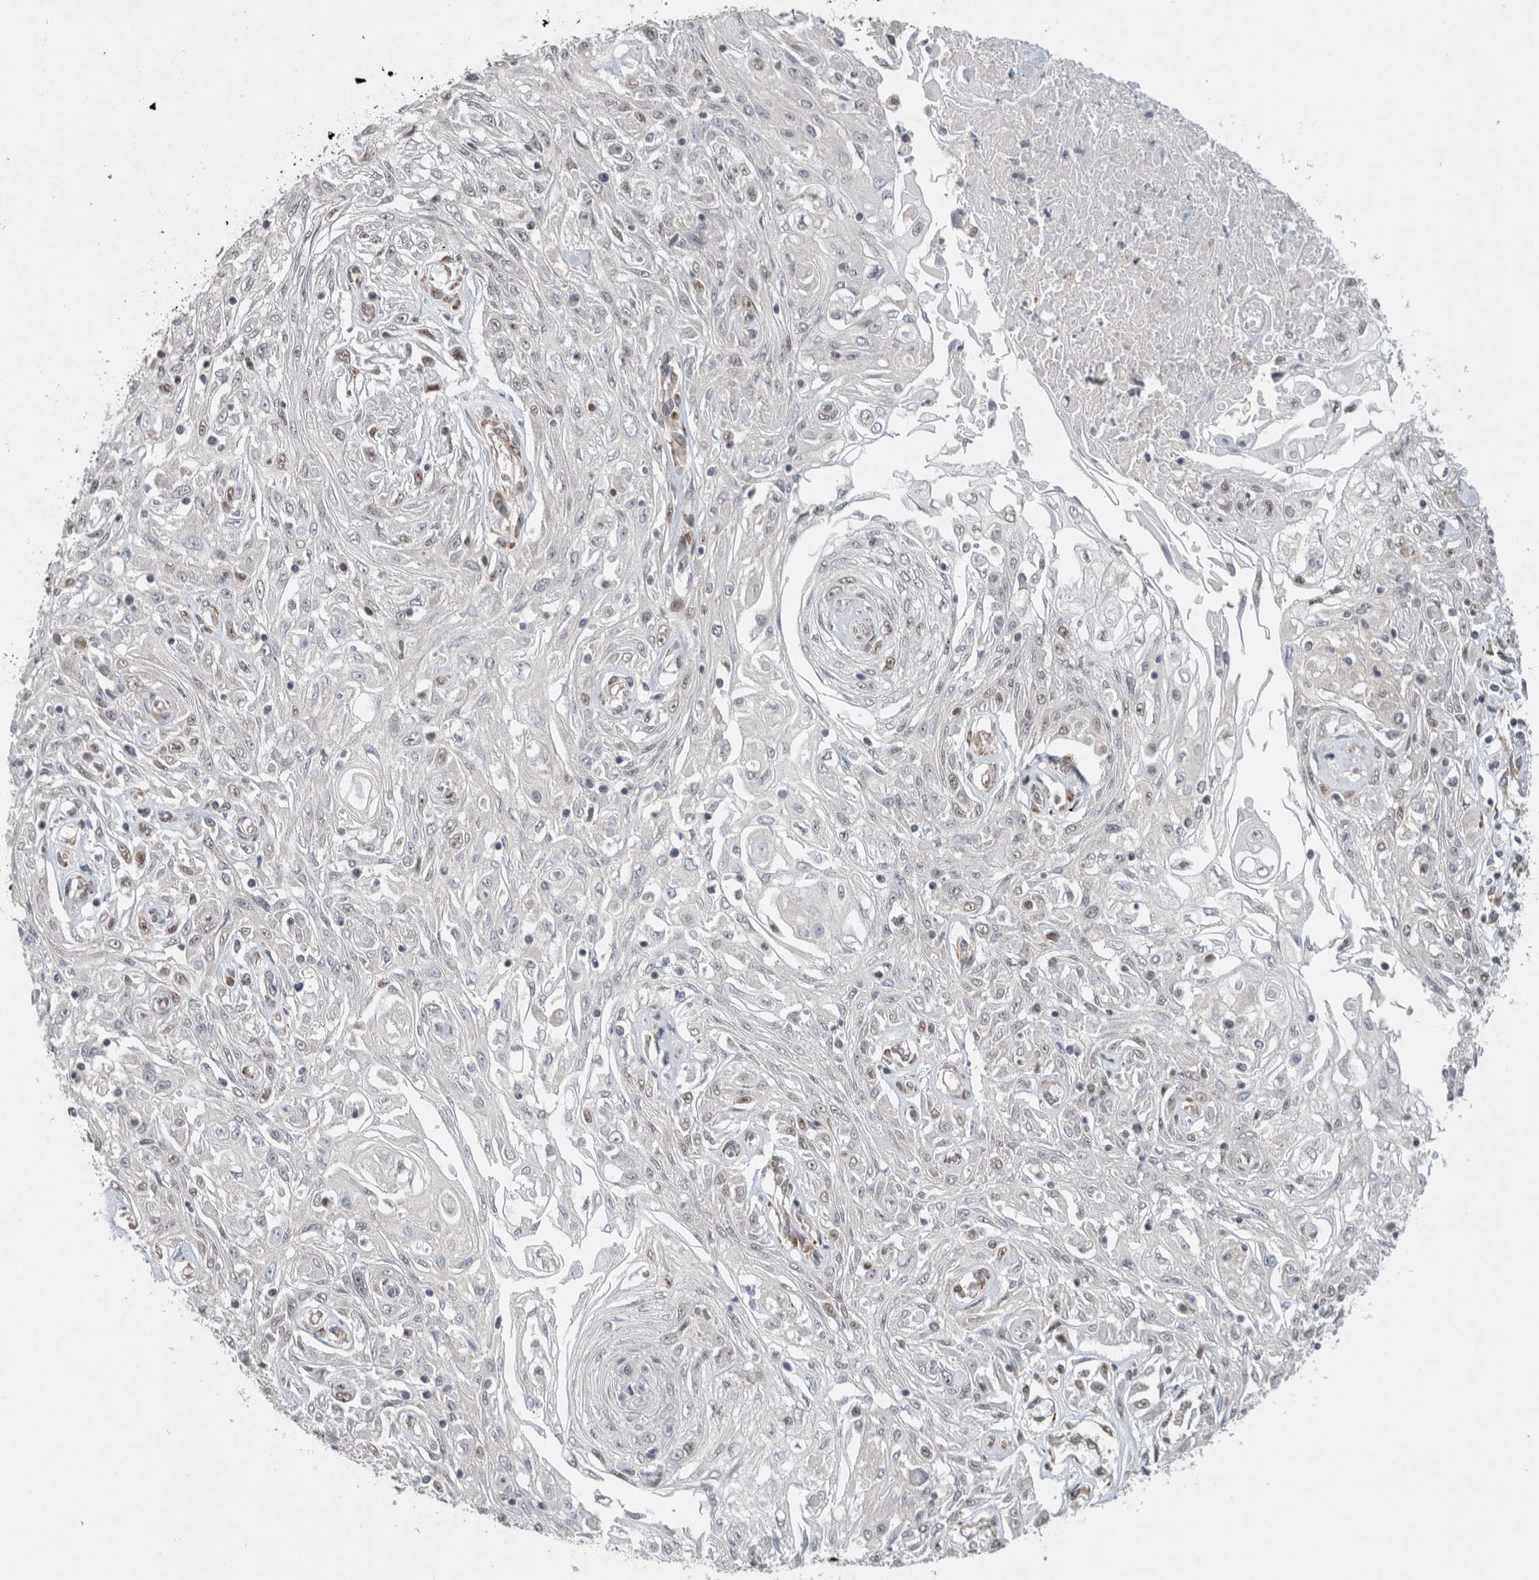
{"staining": {"intensity": "negative", "quantity": "none", "location": "none"}, "tissue": "skin cancer", "cell_type": "Tumor cells", "image_type": "cancer", "snomed": [{"axis": "morphology", "description": "Squamous cell carcinoma, NOS"}, {"axis": "morphology", "description": "Squamous cell carcinoma, metastatic, NOS"}, {"axis": "topography", "description": "Skin"}, {"axis": "topography", "description": "Lymph node"}], "caption": "Protein analysis of skin cancer (metastatic squamous cell carcinoma) shows no significant positivity in tumor cells.", "gene": "DDX42", "patient": {"sex": "male", "age": 75}}